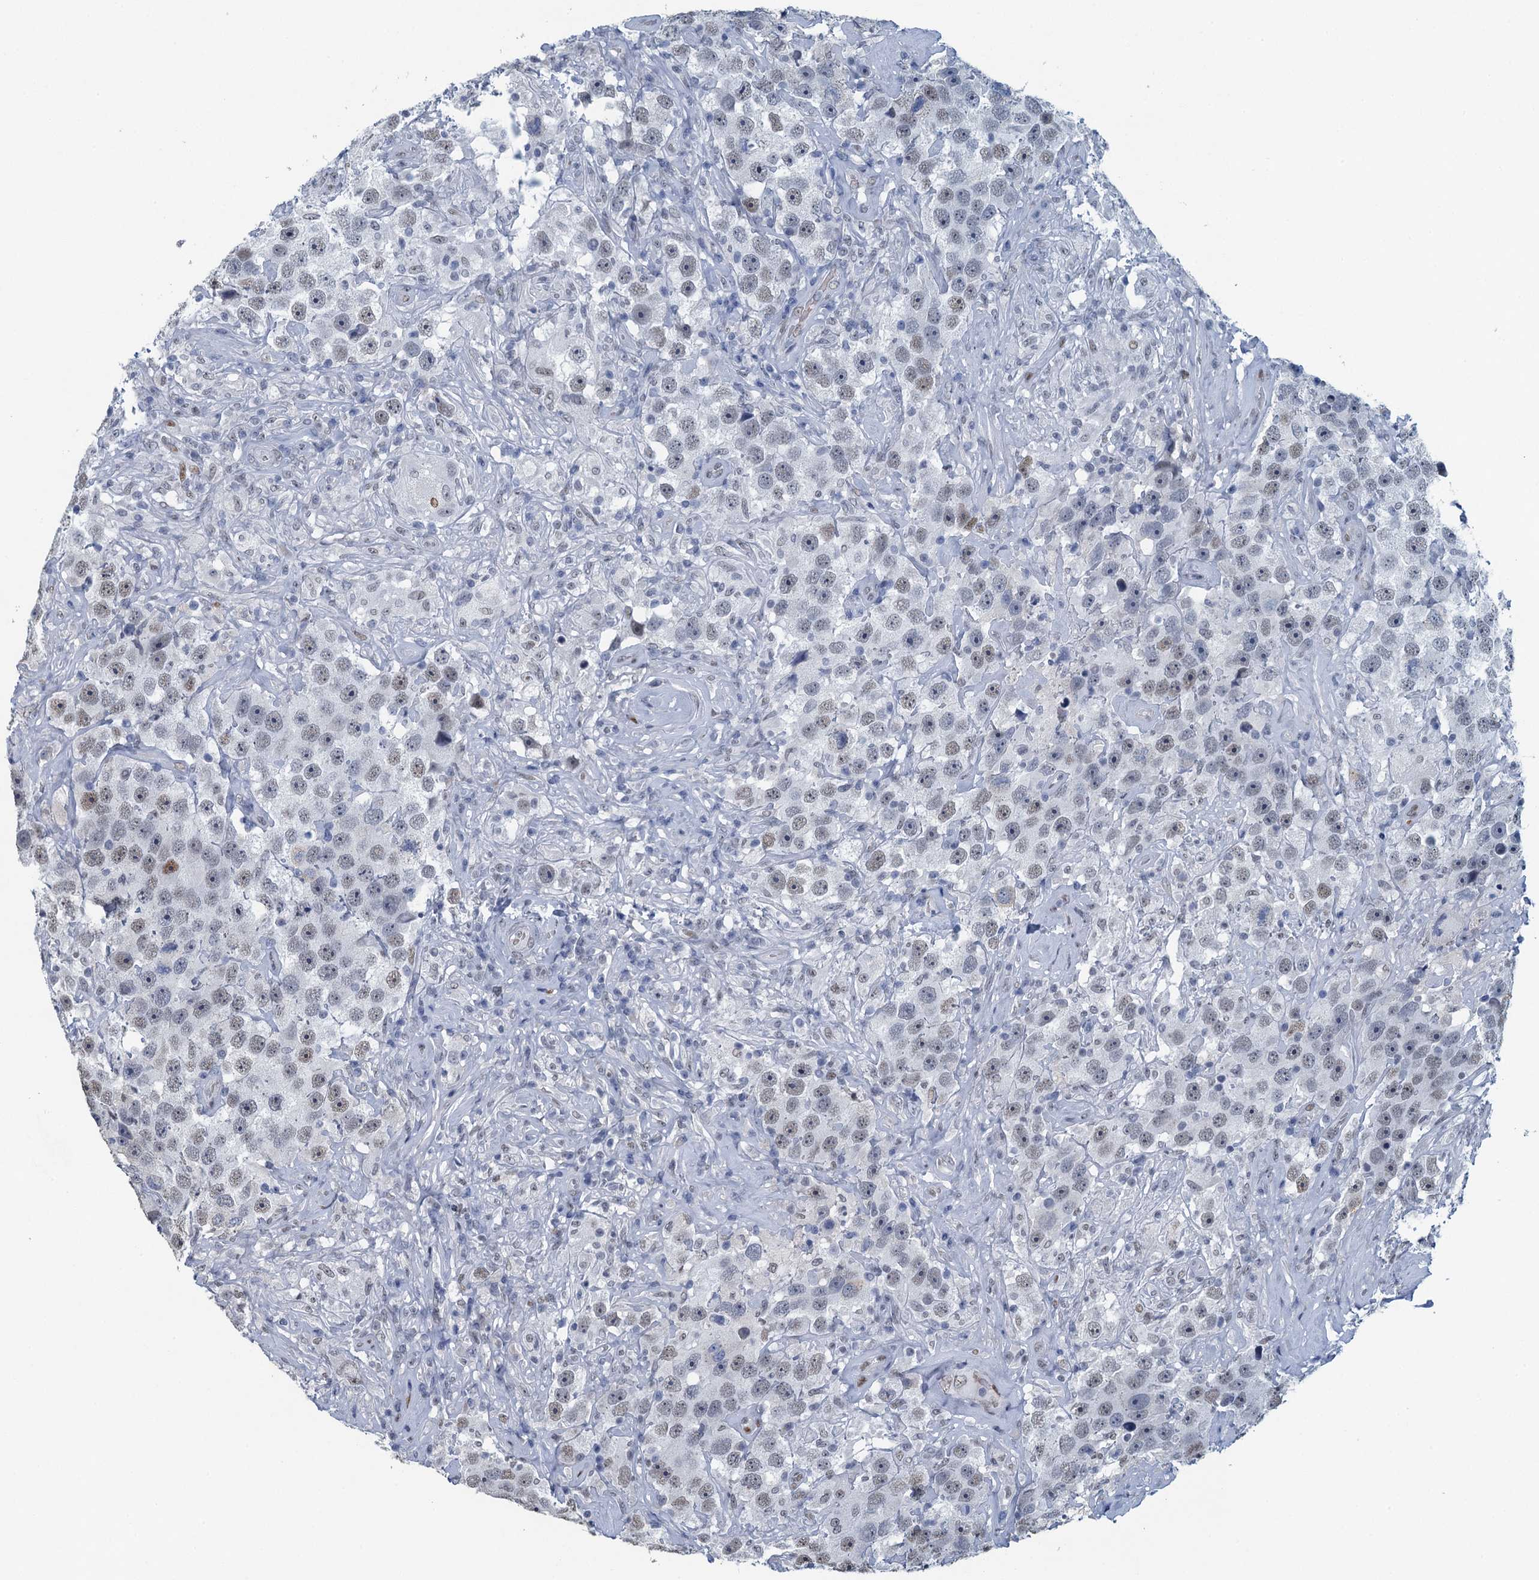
{"staining": {"intensity": "weak", "quantity": "<25%", "location": "nuclear"}, "tissue": "testis cancer", "cell_type": "Tumor cells", "image_type": "cancer", "snomed": [{"axis": "morphology", "description": "Seminoma, NOS"}, {"axis": "topography", "description": "Testis"}], "caption": "IHC micrograph of human testis cancer (seminoma) stained for a protein (brown), which exhibits no positivity in tumor cells. The staining is performed using DAB (3,3'-diaminobenzidine) brown chromogen with nuclei counter-stained in using hematoxylin.", "gene": "TTLL9", "patient": {"sex": "male", "age": 49}}